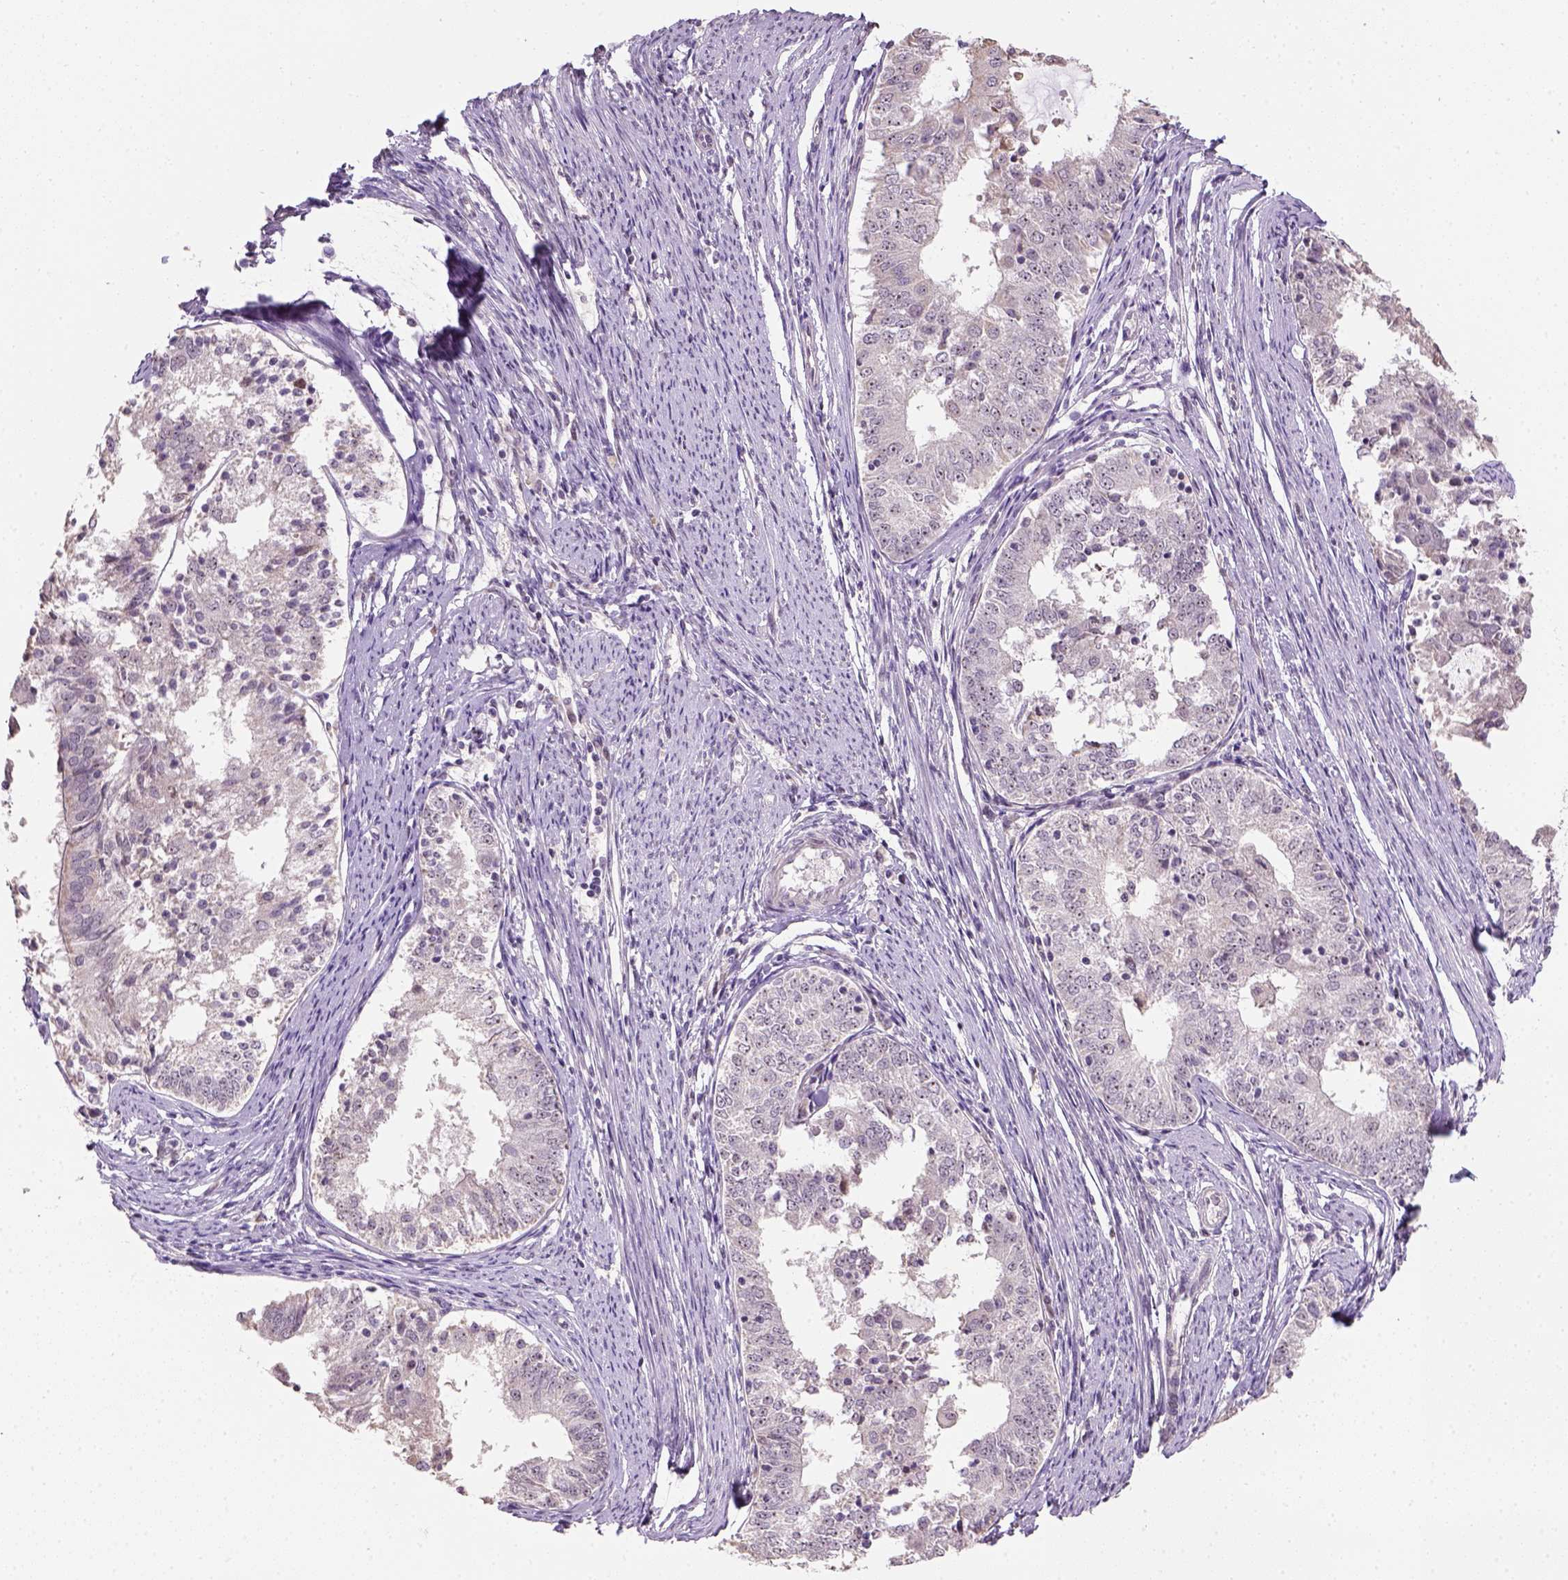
{"staining": {"intensity": "negative", "quantity": "none", "location": "none"}, "tissue": "endometrial cancer", "cell_type": "Tumor cells", "image_type": "cancer", "snomed": [{"axis": "morphology", "description": "Adenocarcinoma, NOS"}, {"axis": "topography", "description": "Endometrium"}], "caption": "Endometrial cancer (adenocarcinoma) stained for a protein using immunohistochemistry (IHC) demonstrates no expression tumor cells.", "gene": "DDX50", "patient": {"sex": "female", "age": 57}}